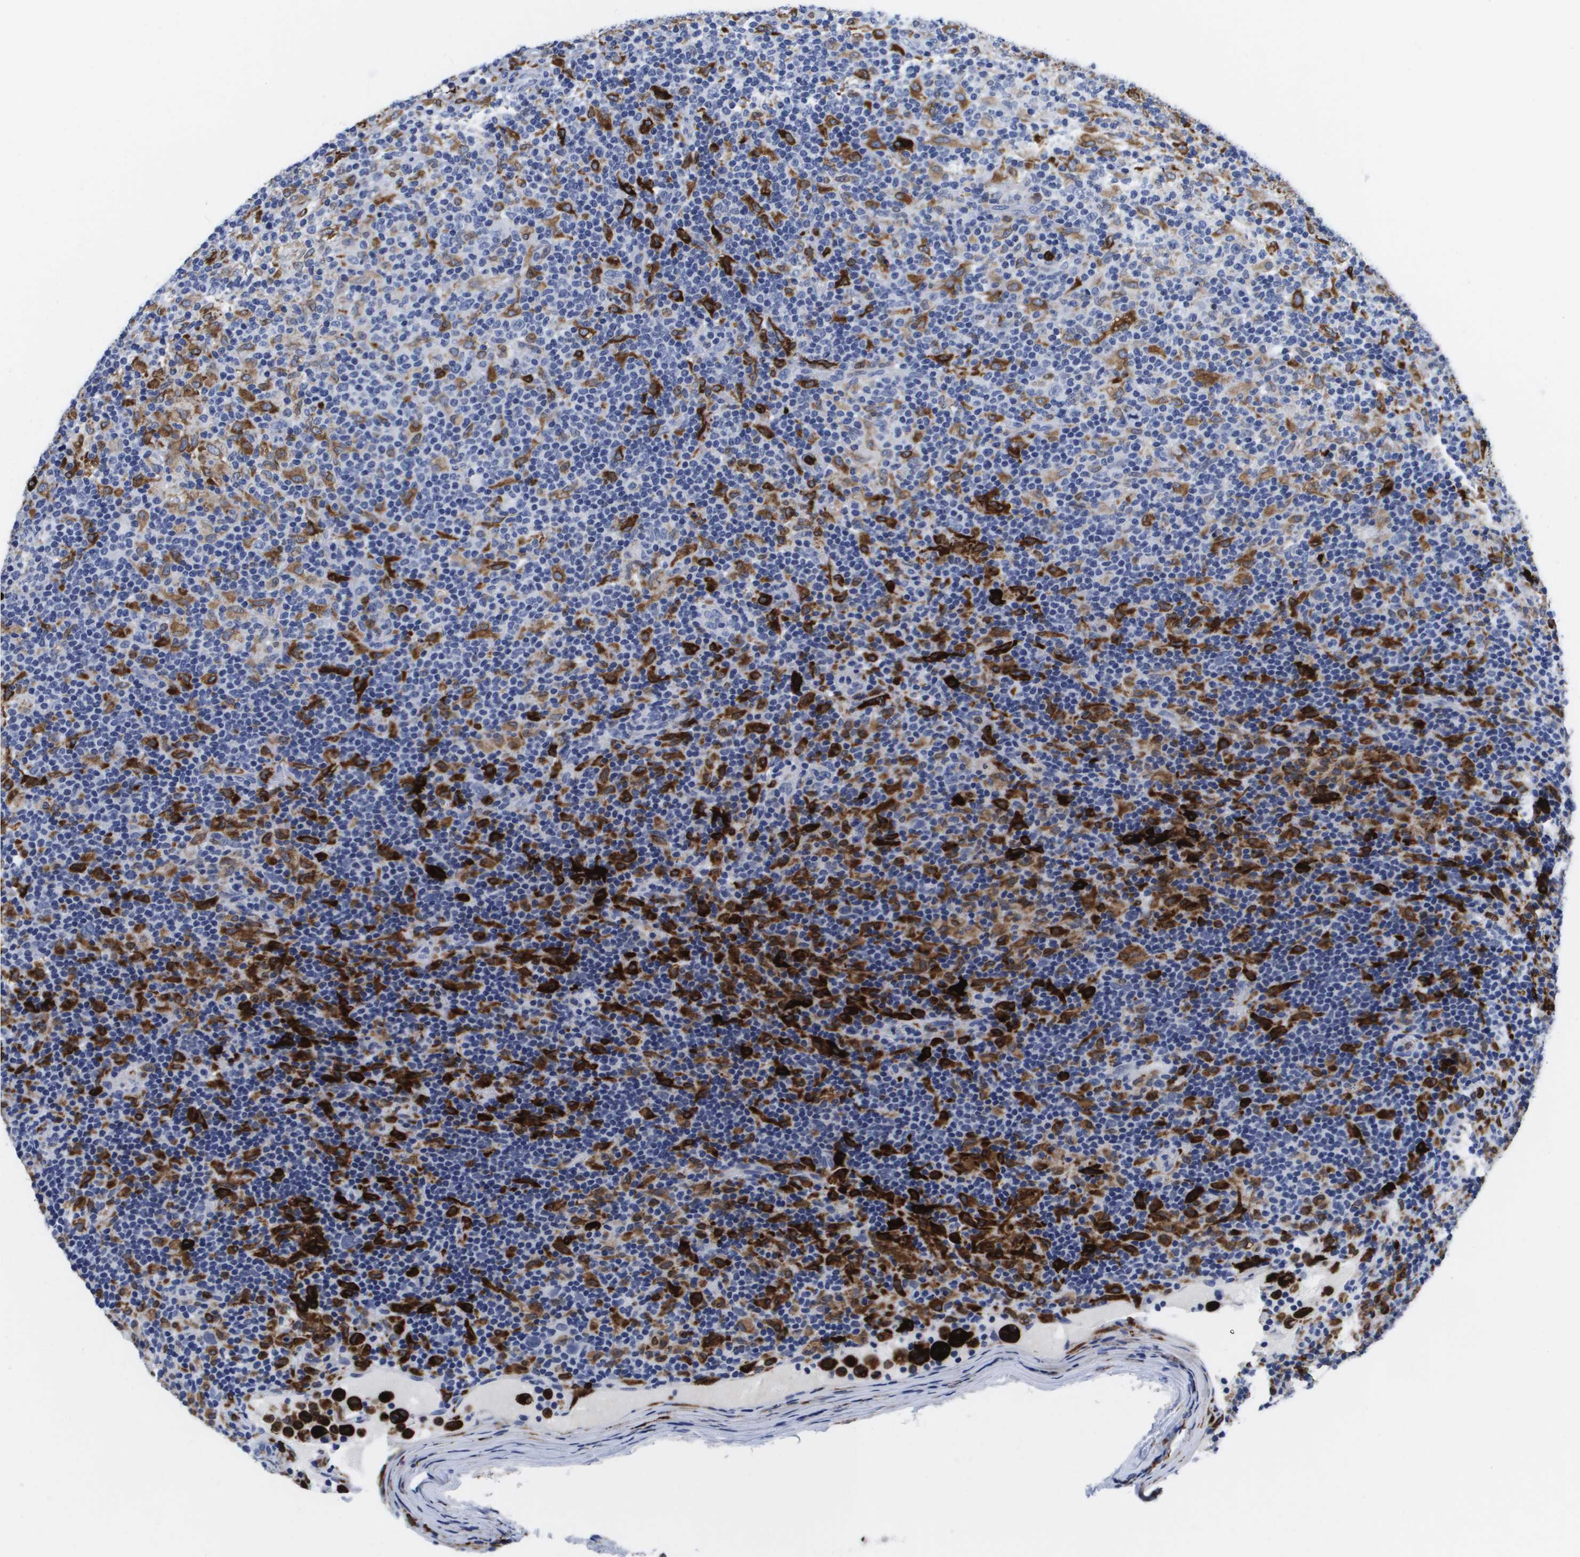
{"staining": {"intensity": "negative", "quantity": "none", "location": "none"}, "tissue": "lymphoma", "cell_type": "Tumor cells", "image_type": "cancer", "snomed": [{"axis": "morphology", "description": "Hodgkin's disease, NOS"}, {"axis": "topography", "description": "Lymph node"}], "caption": "IHC of human Hodgkin's disease demonstrates no expression in tumor cells.", "gene": "HMOX1", "patient": {"sex": "male", "age": 70}}